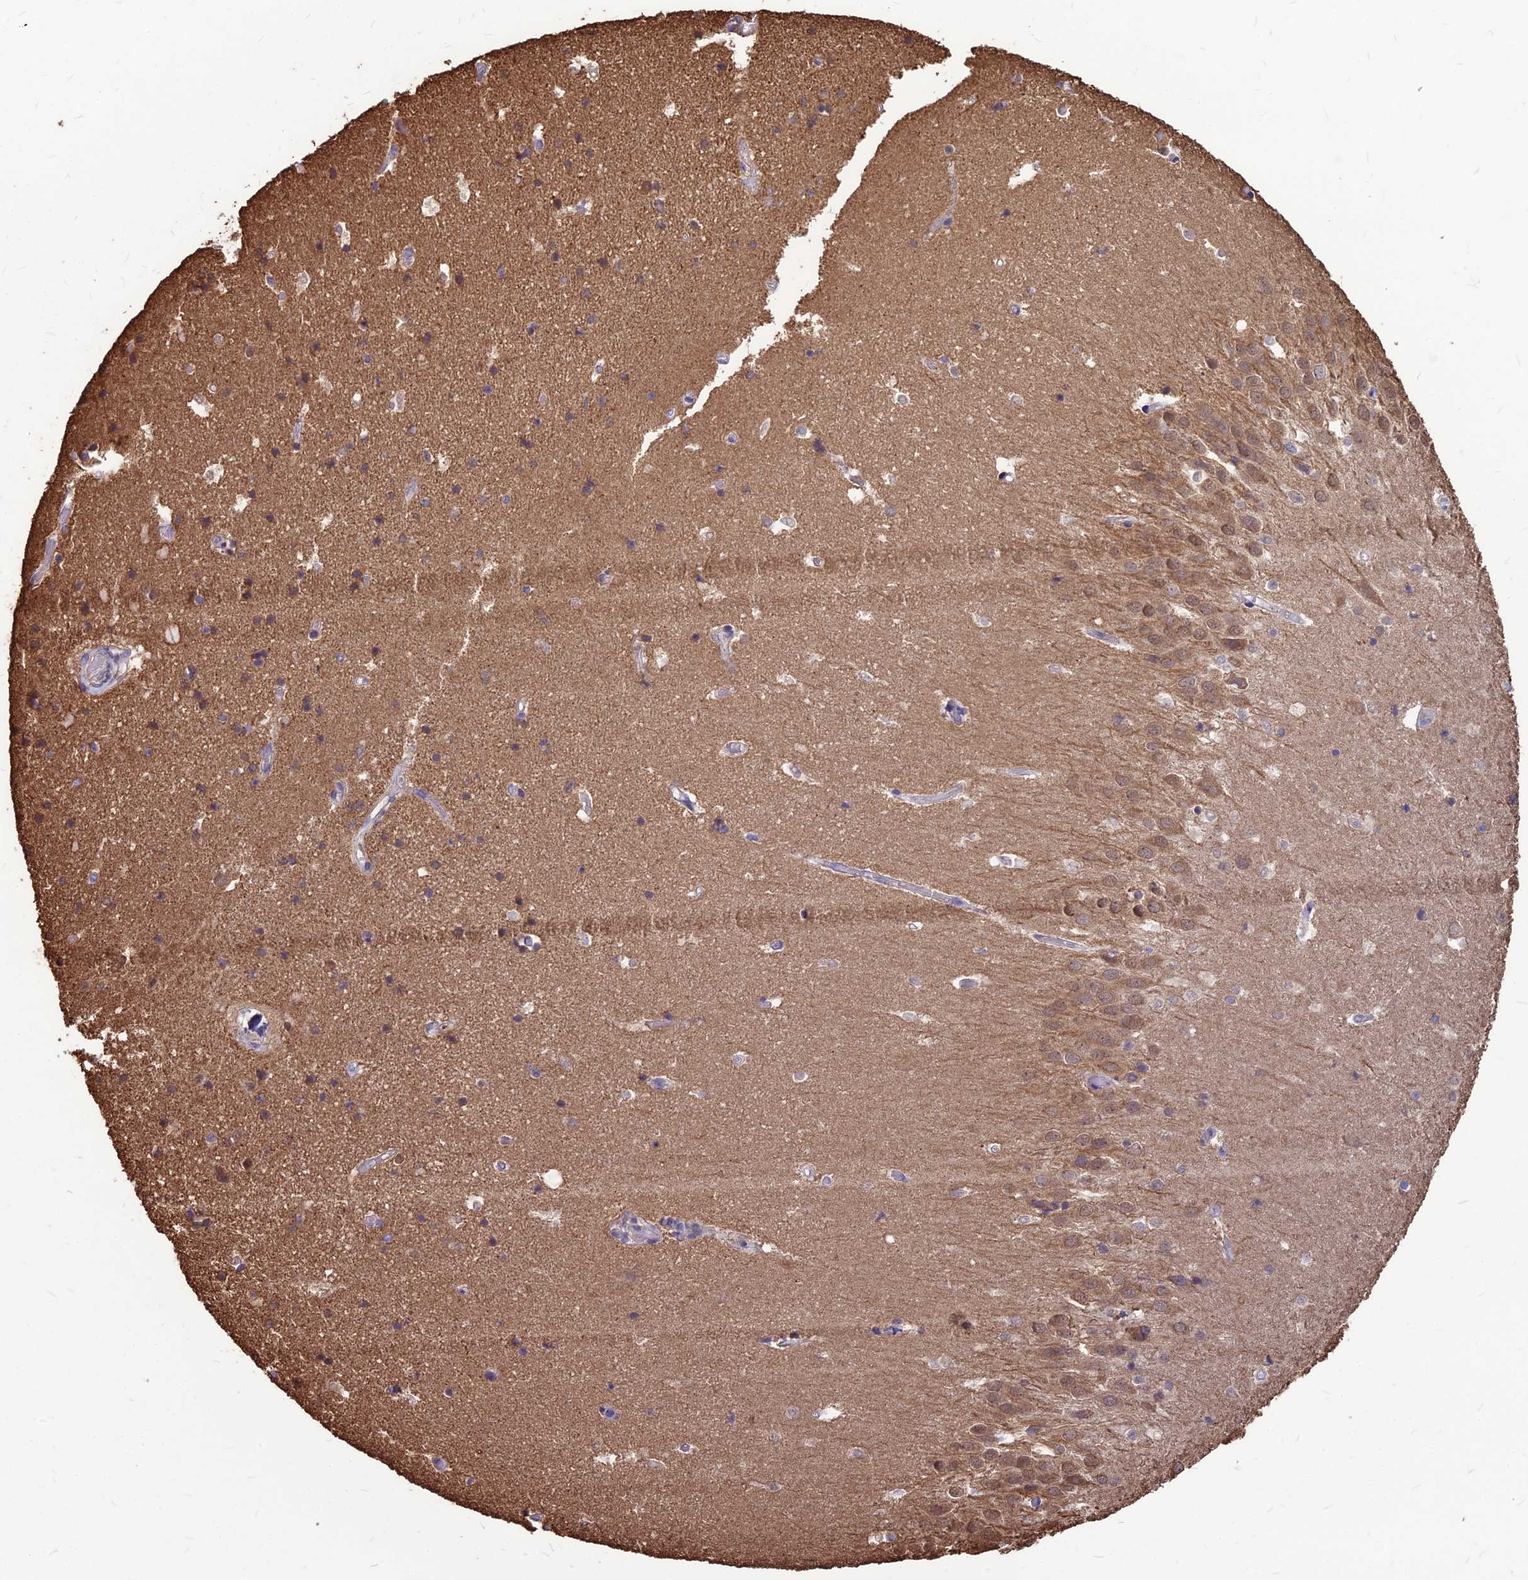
{"staining": {"intensity": "moderate", "quantity": "<25%", "location": "cytoplasmic/membranous"}, "tissue": "hippocampus", "cell_type": "Glial cells", "image_type": "normal", "snomed": [{"axis": "morphology", "description": "Normal tissue, NOS"}, {"axis": "topography", "description": "Hippocampus"}], "caption": "Moderate cytoplasmic/membranous expression for a protein is present in approximately <25% of glial cells of unremarkable hippocampus using immunohistochemistry.", "gene": "LSM6", "patient": {"sex": "female", "age": 52}}